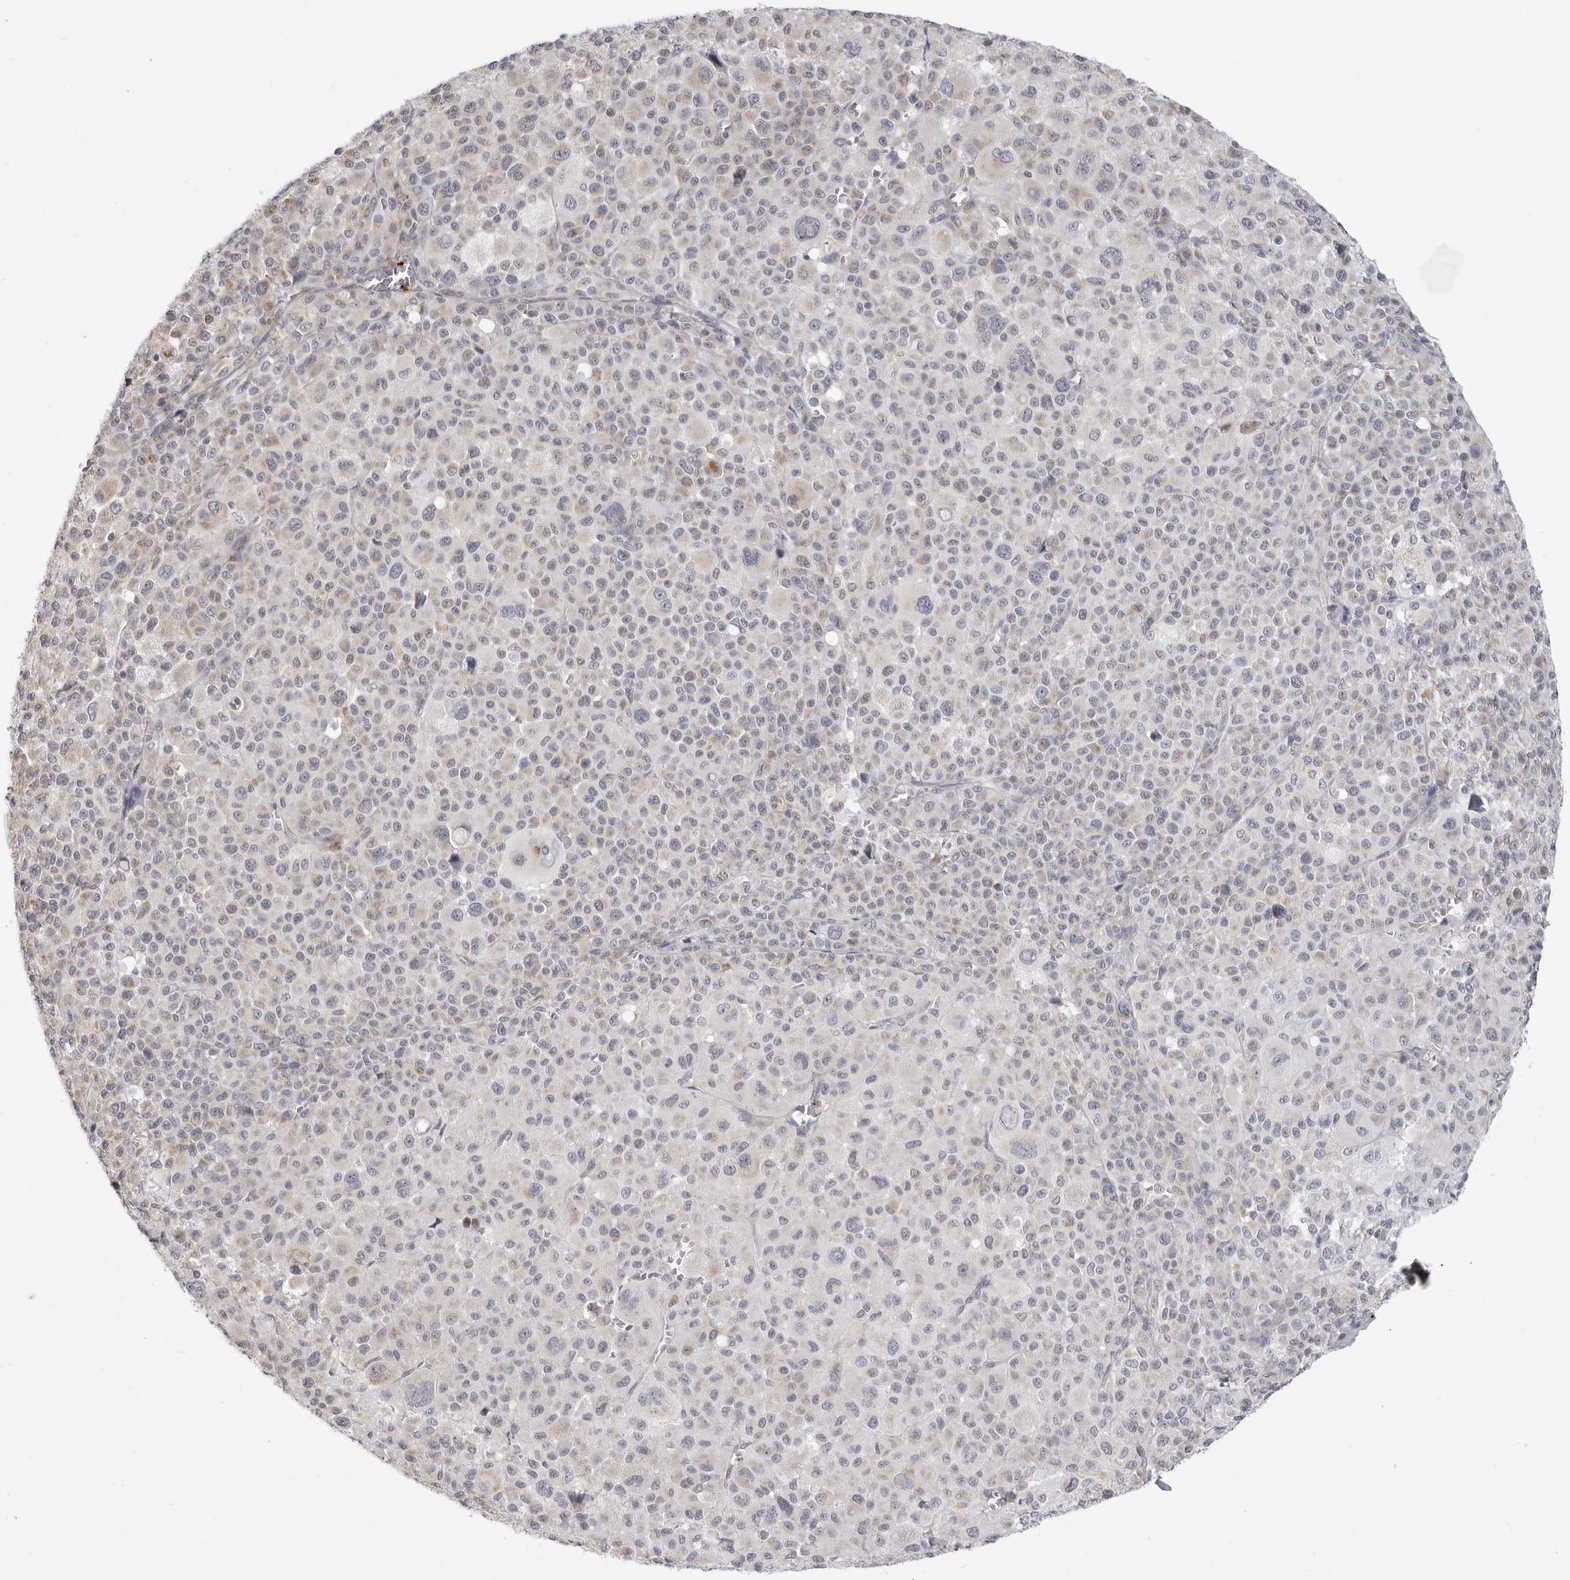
{"staining": {"intensity": "negative", "quantity": "none", "location": "none"}, "tissue": "melanoma", "cell_type": "Tumor cells", "image_type": "cancer", "snomed": [{"axis": "morphology", "description": "Malignant melanoma, Metastatic site"}, {"axis": "topography", "description": "Skin"}], "caption": "This image is of melanoma stained with immunohistochemistry to label a protein in brown with the nuclei are counter-stained blue. There is no expression in tumor cells.", "gene": "MAP7D1", "patient": {"sex": "female", "age": 74}}